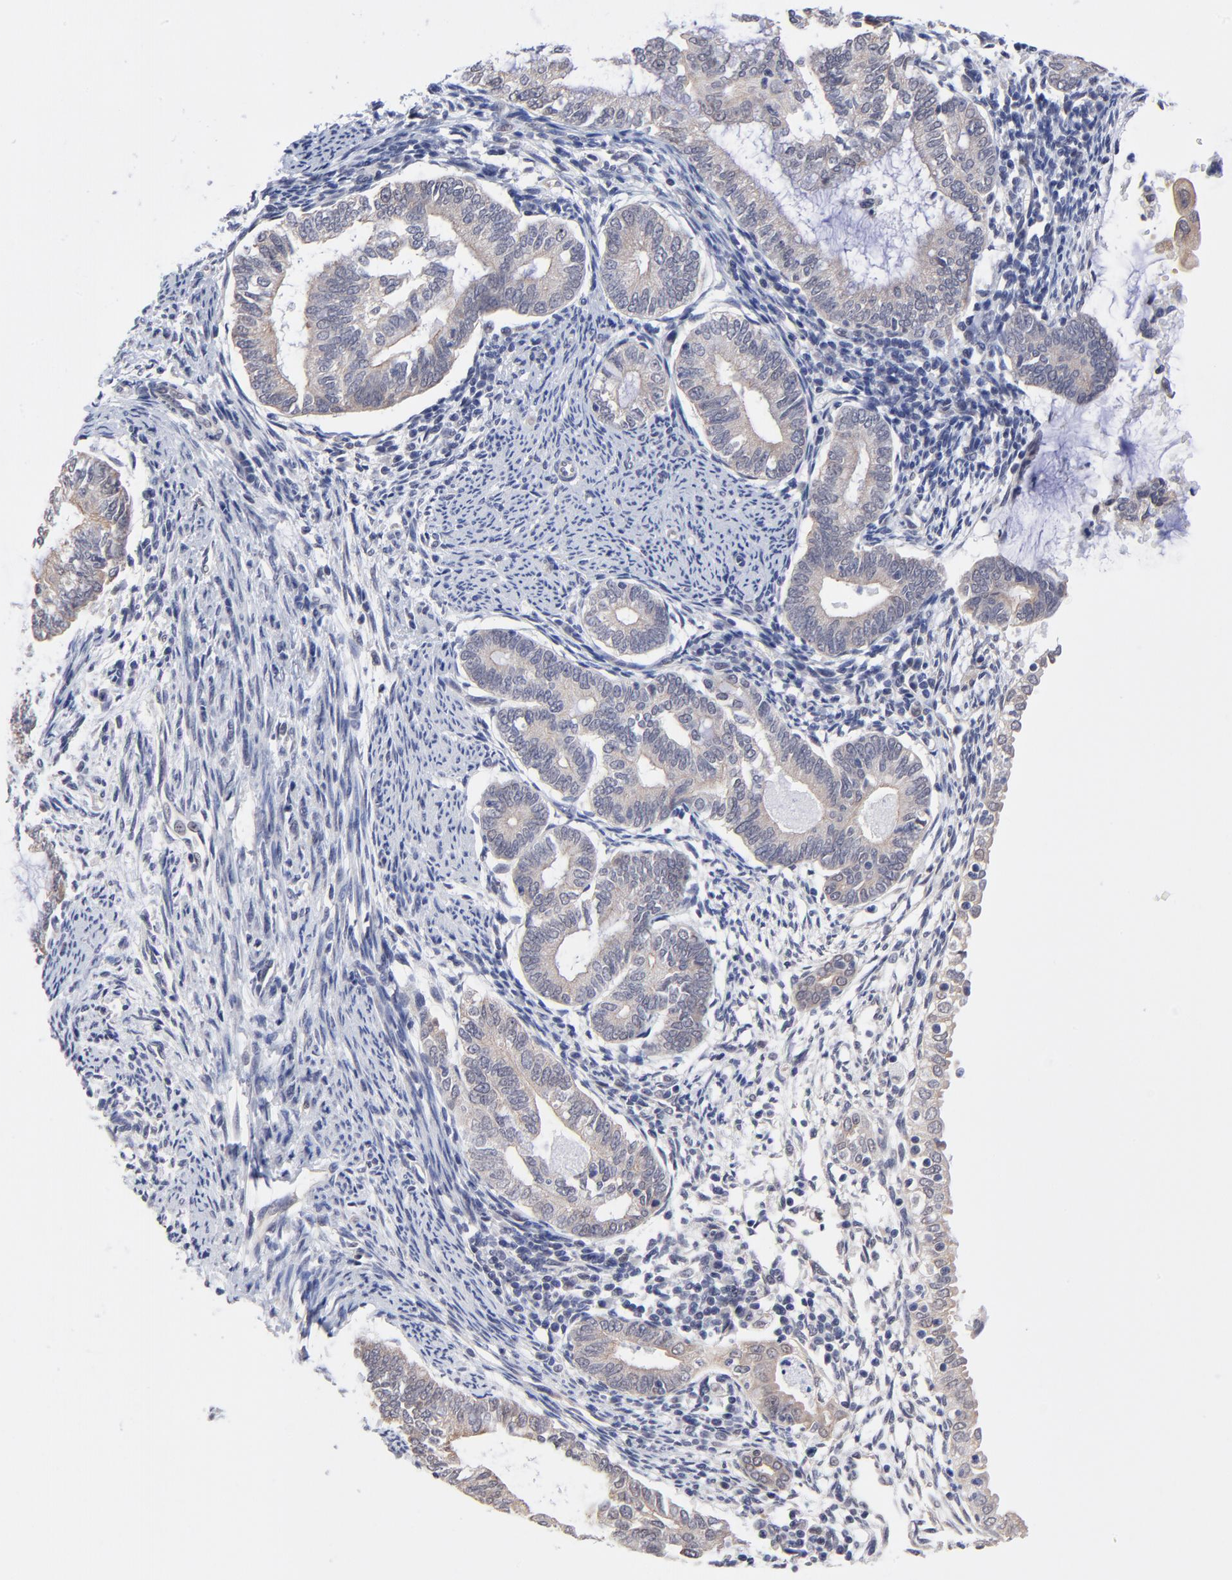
{"staining": {"intensity": "weak", "quantity": "<25%", "location": "cytoplasmic/membranous"}, "tissue": "endometrial cancer", "cell_type": "Tumor cells", "image_type": "cancer", "snomed": [{"axis": "morphology", "description": "Adenocarcinoma, NOS"}, {"axis": "topography", "description": "Endometrium"}], "caption": "A histopathology image of endometrial cancer (adenocarcinoma) stained for a protein shows no brown staining in tumor cells. (Stains: DAB immunohistochemistry (IHC) with hematoxylin counter stain, Microscopy: brightfield microscopy at high magnification).", "gene": "FBXO8", "patient": {"sex": "female", "age": 63}}